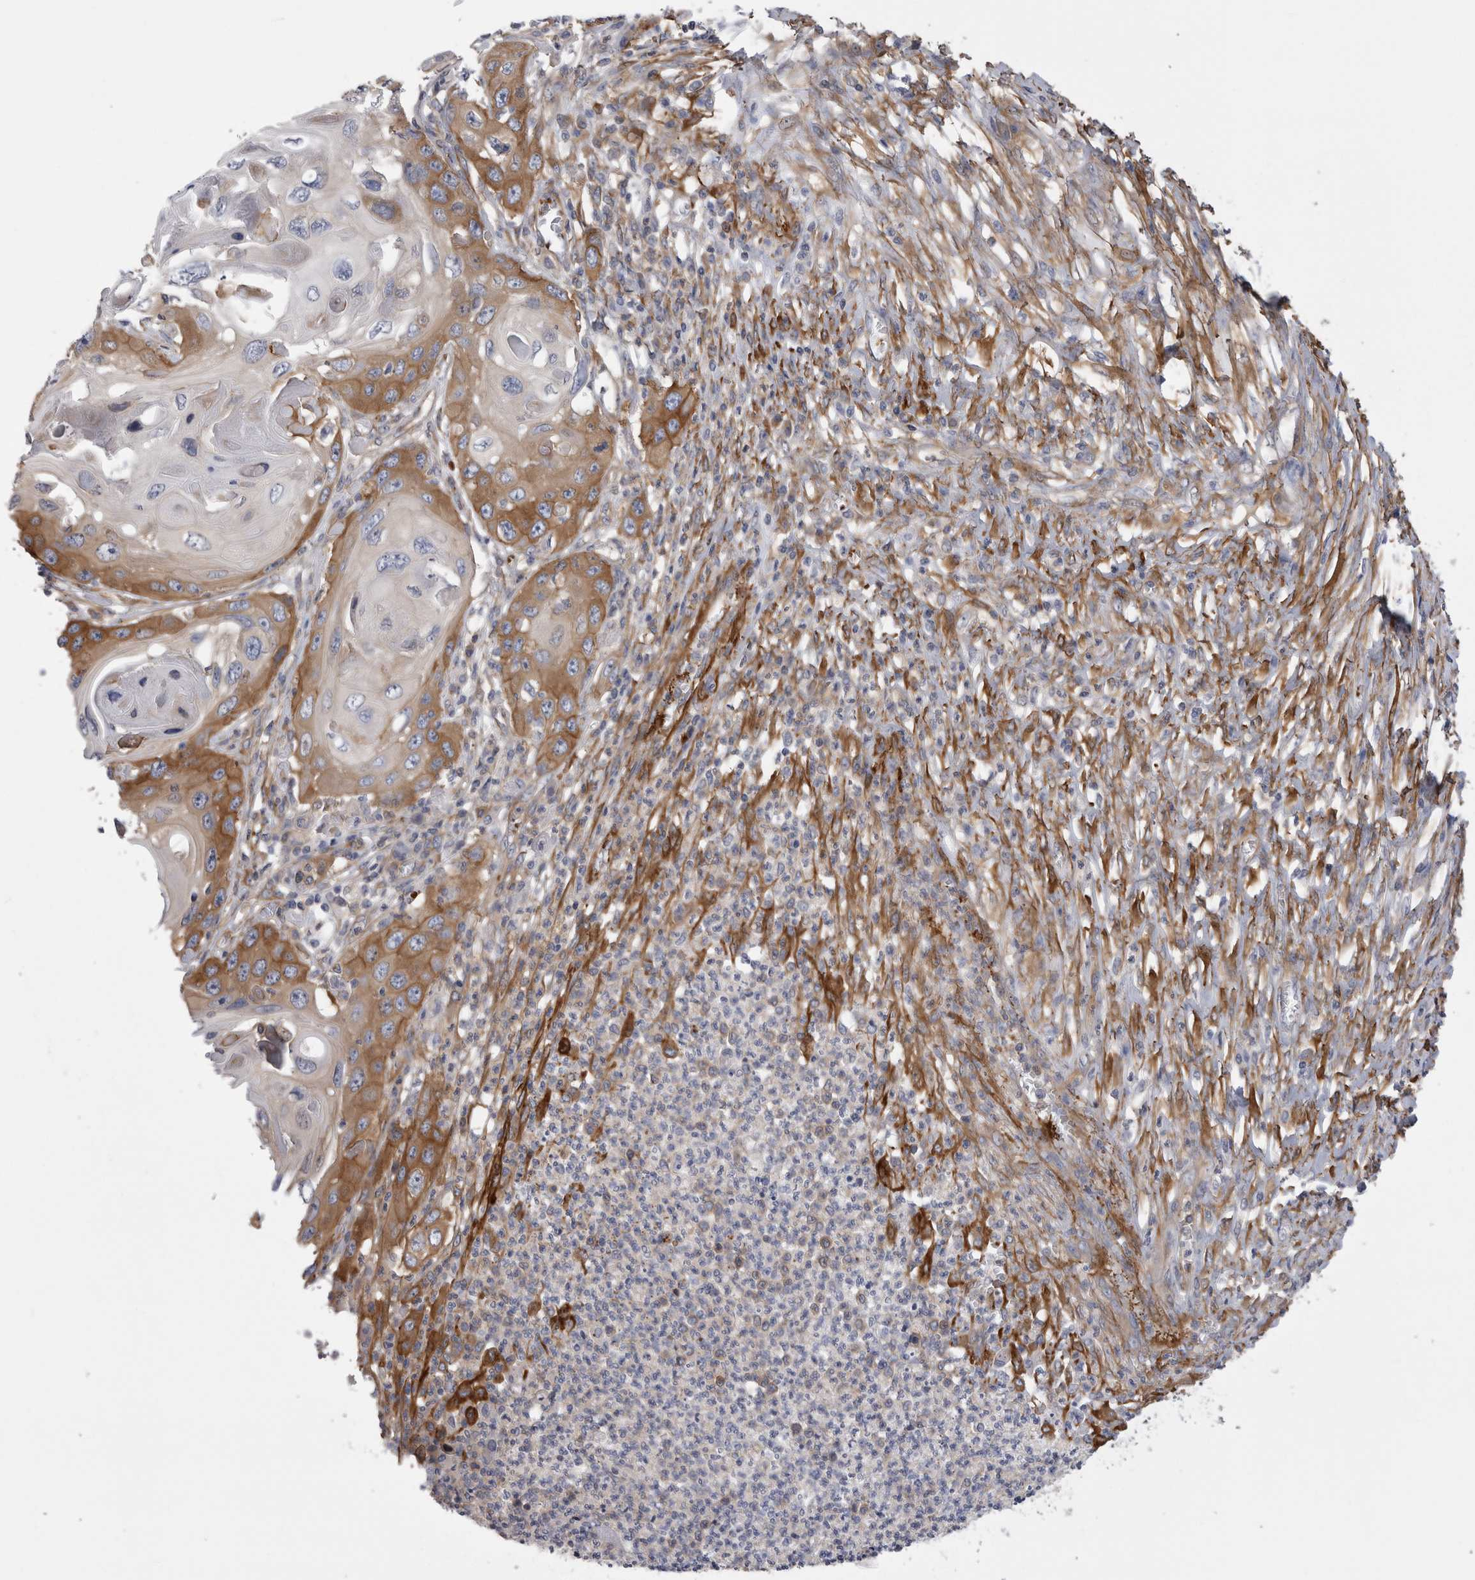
{"staining": {"intensity": "moderate", "quantity": "25%-75%", "location": "cytoplasmic/membranous"}, "tissue": "skin cancer", "cell_type": "Tumor cells", "image_type": "cancer", "snomed": [{"axis": "morphology", "description": "Squamous cell carcinoma, NOS"}, {"axis": "topography", "description": "Skin"}], "caption": "High-power microscopy captured an IHC histopathology image of skin cancer (squamous cell carcinoma), revealing moderate cytoplasmic/membranous staining in approximately 25%-75% of tumor cells.", "gene": "EPRS1", "patient": {"sex": "male", "age": 55}}